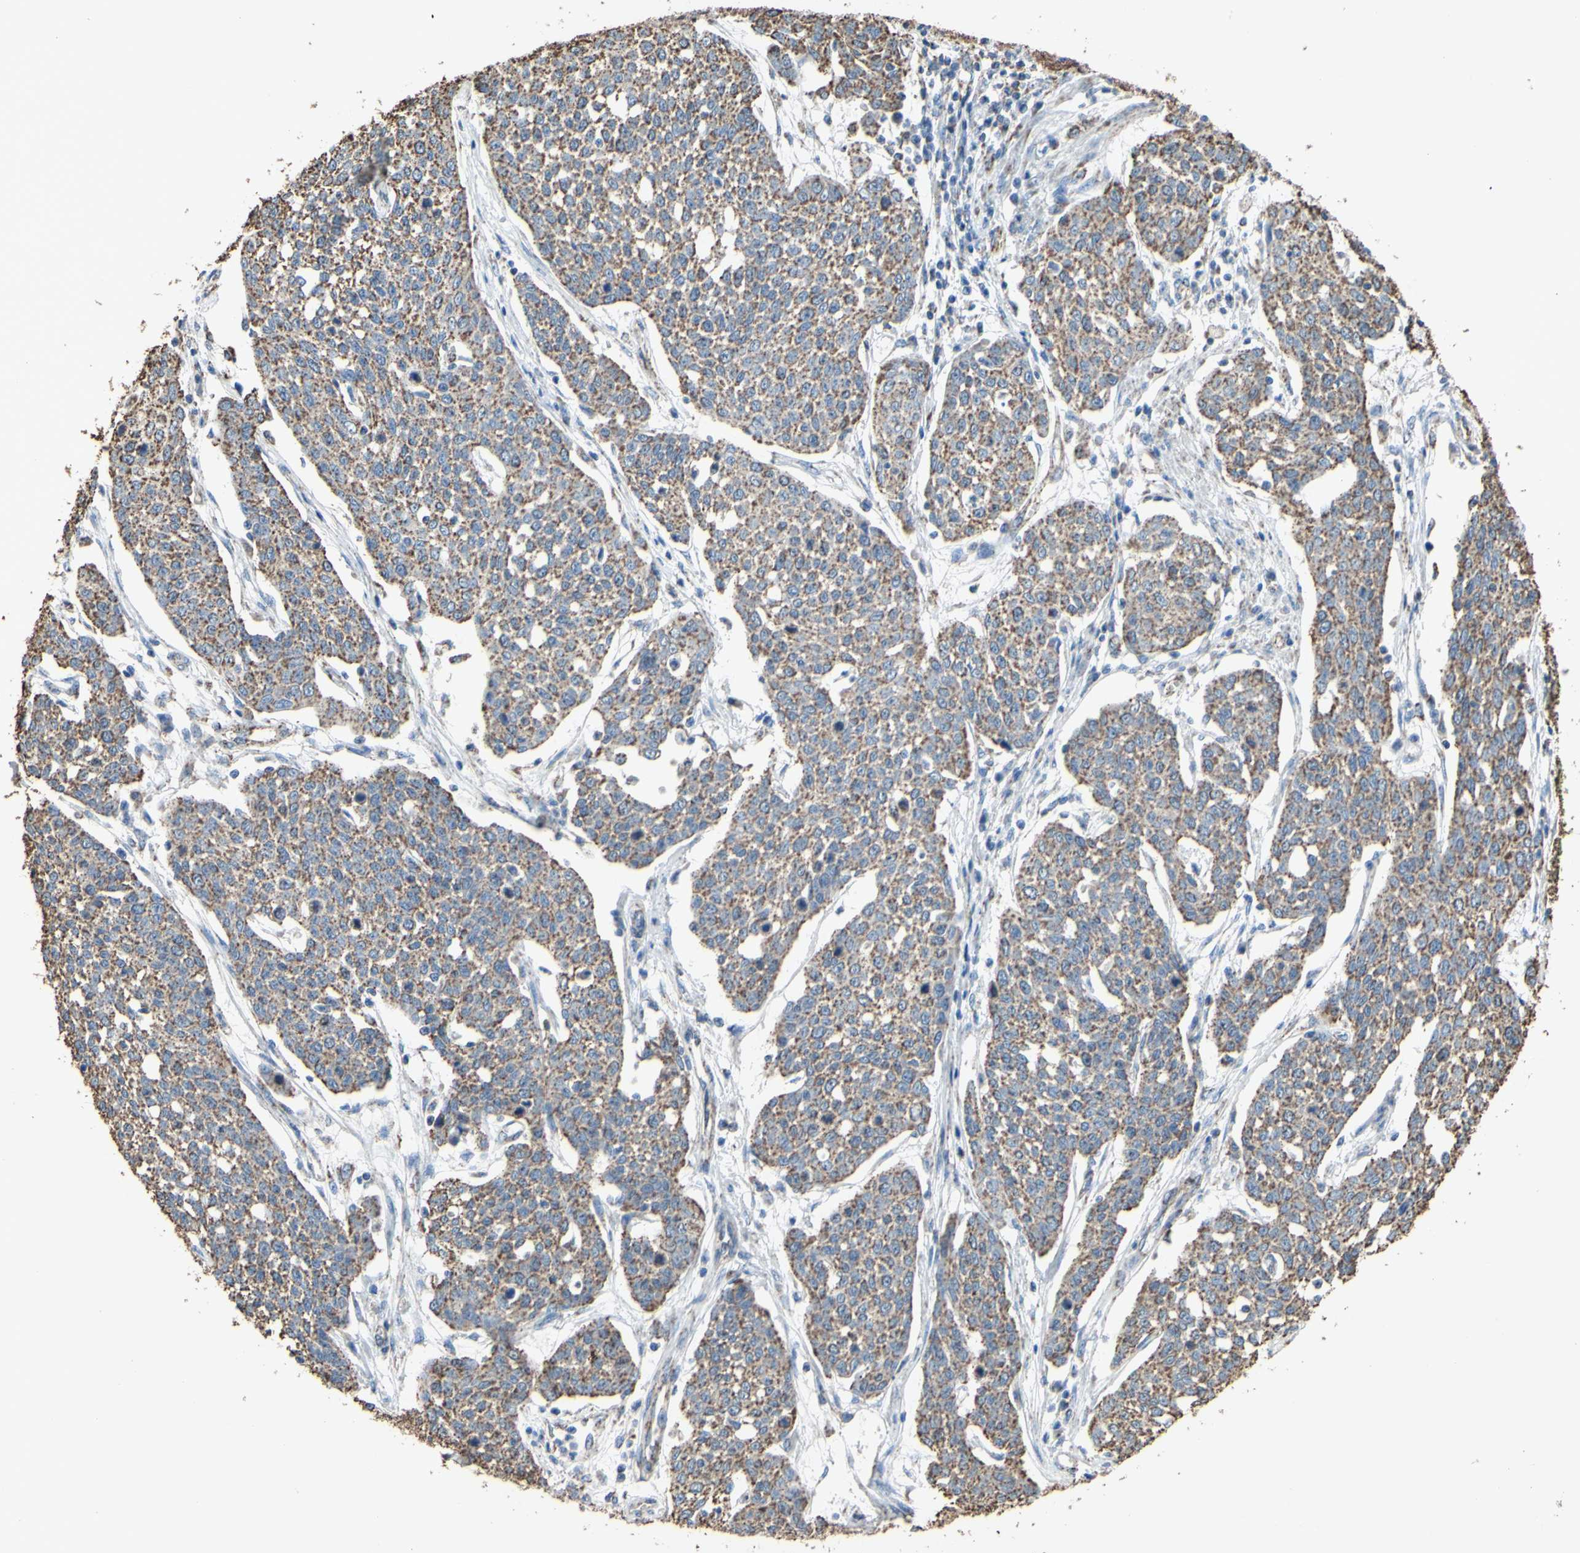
{"staining": {"intensity": "moderate", "quantity": "25%-75%", "location": "cytoplasmic/membranous"}, "tissue": "cervical cancer", "cell_type": "Tumor cells", "image_type": "cancer", "snomed": [{"axis": "morphology", "description": "Squamous cell carcinoma, NOS"}, {"axis": "topography", "description": "Cervix"}], "caption": "Moderate cytoplasmic/membranous positivity is seen in approximately 25%-75% of tumor cells in squamous cell carcinoma (cervical). Using DAB (3,3'-diaminobenzidine) (brown) and hematoxylin (blue) stains, captured at high magnification using brightfield microscopy.", "gene": "CMKLR2", "patient": {"sex": "female", "age": 34}}